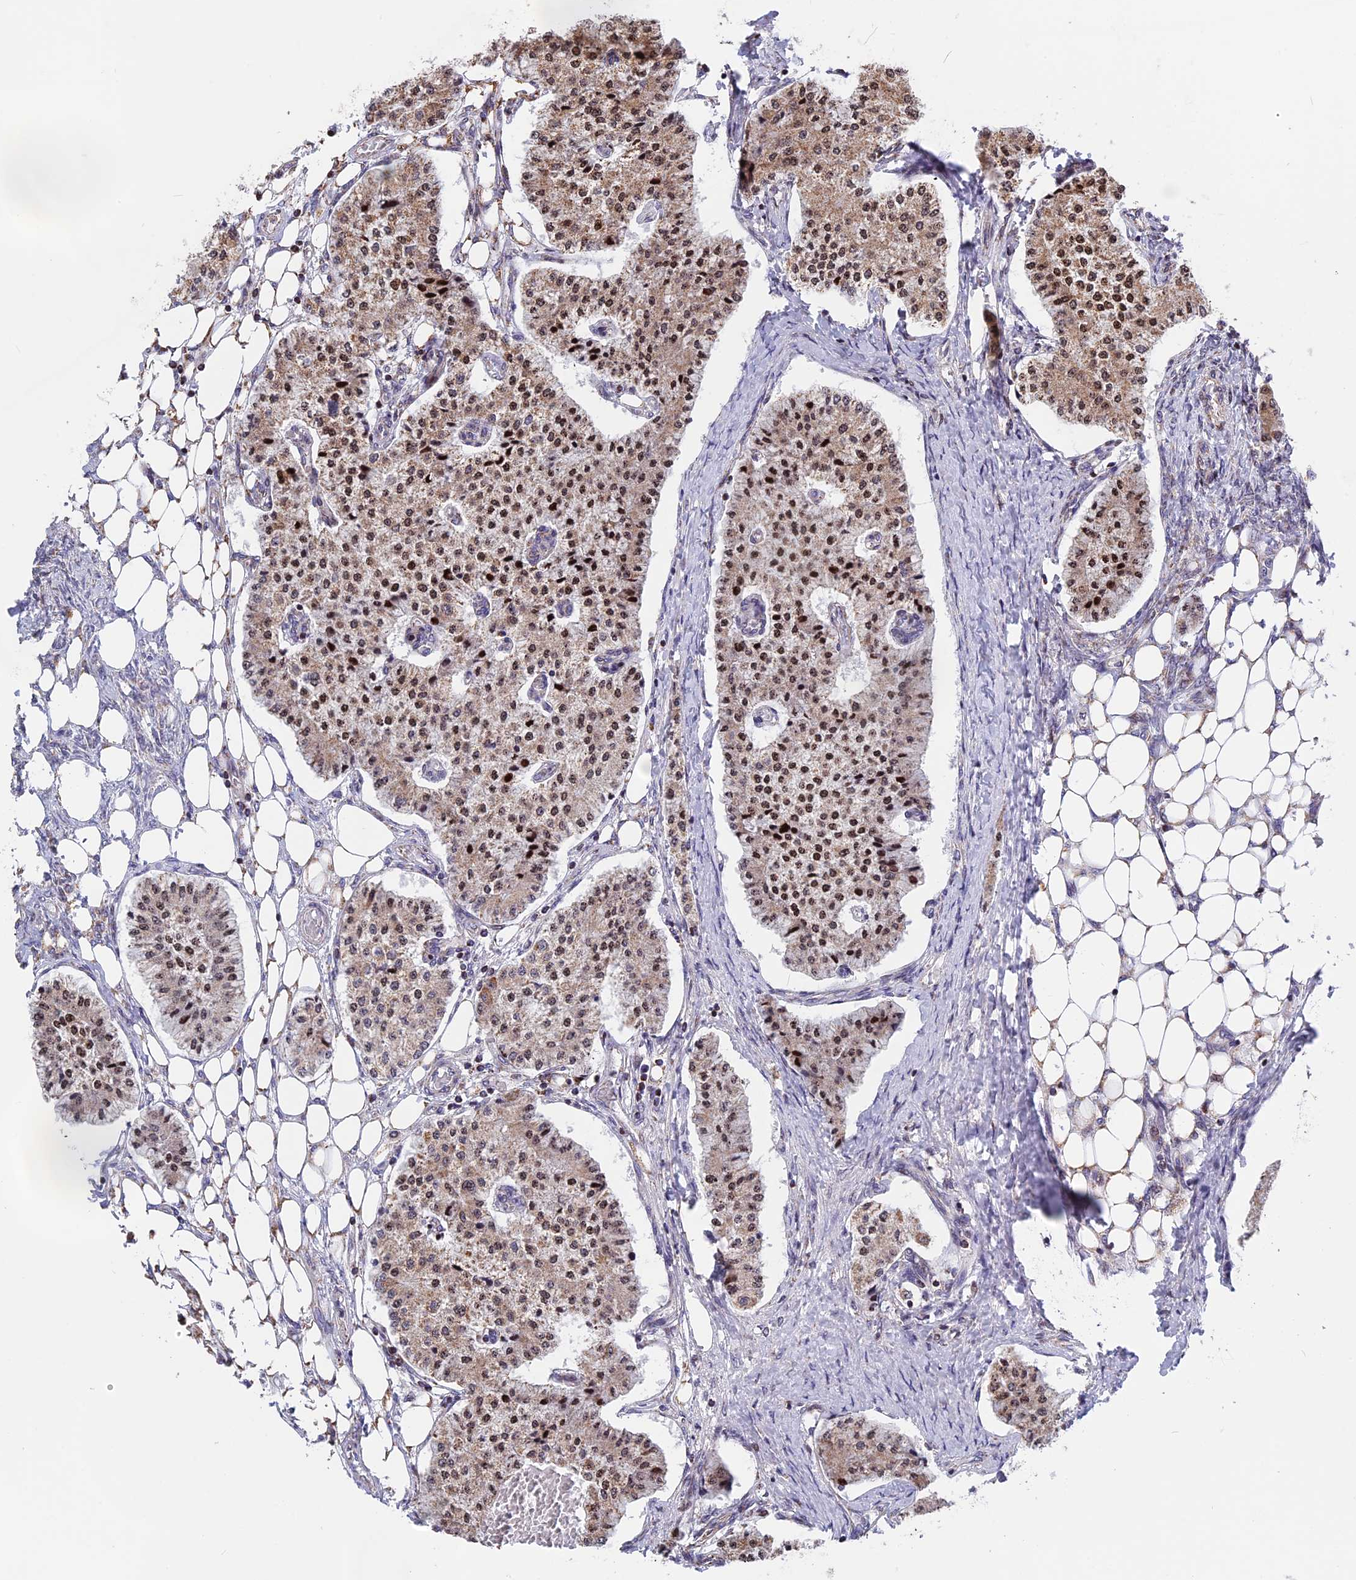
{"staining": {"intensity": "moderate", "quantity": ">75%", "location": "cytoplasmic/membranous,nuclear"}, "tissue": "carcinoid", "cell_type": "Tumor cells", "image_type": "cancer", "snomed": [{"axis": "morphology", "description": "Carcinoid, malignant, NOS"}, {"axis": "topography", "description": "Colon"}], "caption": "The micrograph displays a brown stain indicating the presence of a protein in the cytoplasmic/membranous and nuclear of tumor cells in carcinoid.", "gene": "FAM174C", "patient": {"sex": "female", "age": 52}}